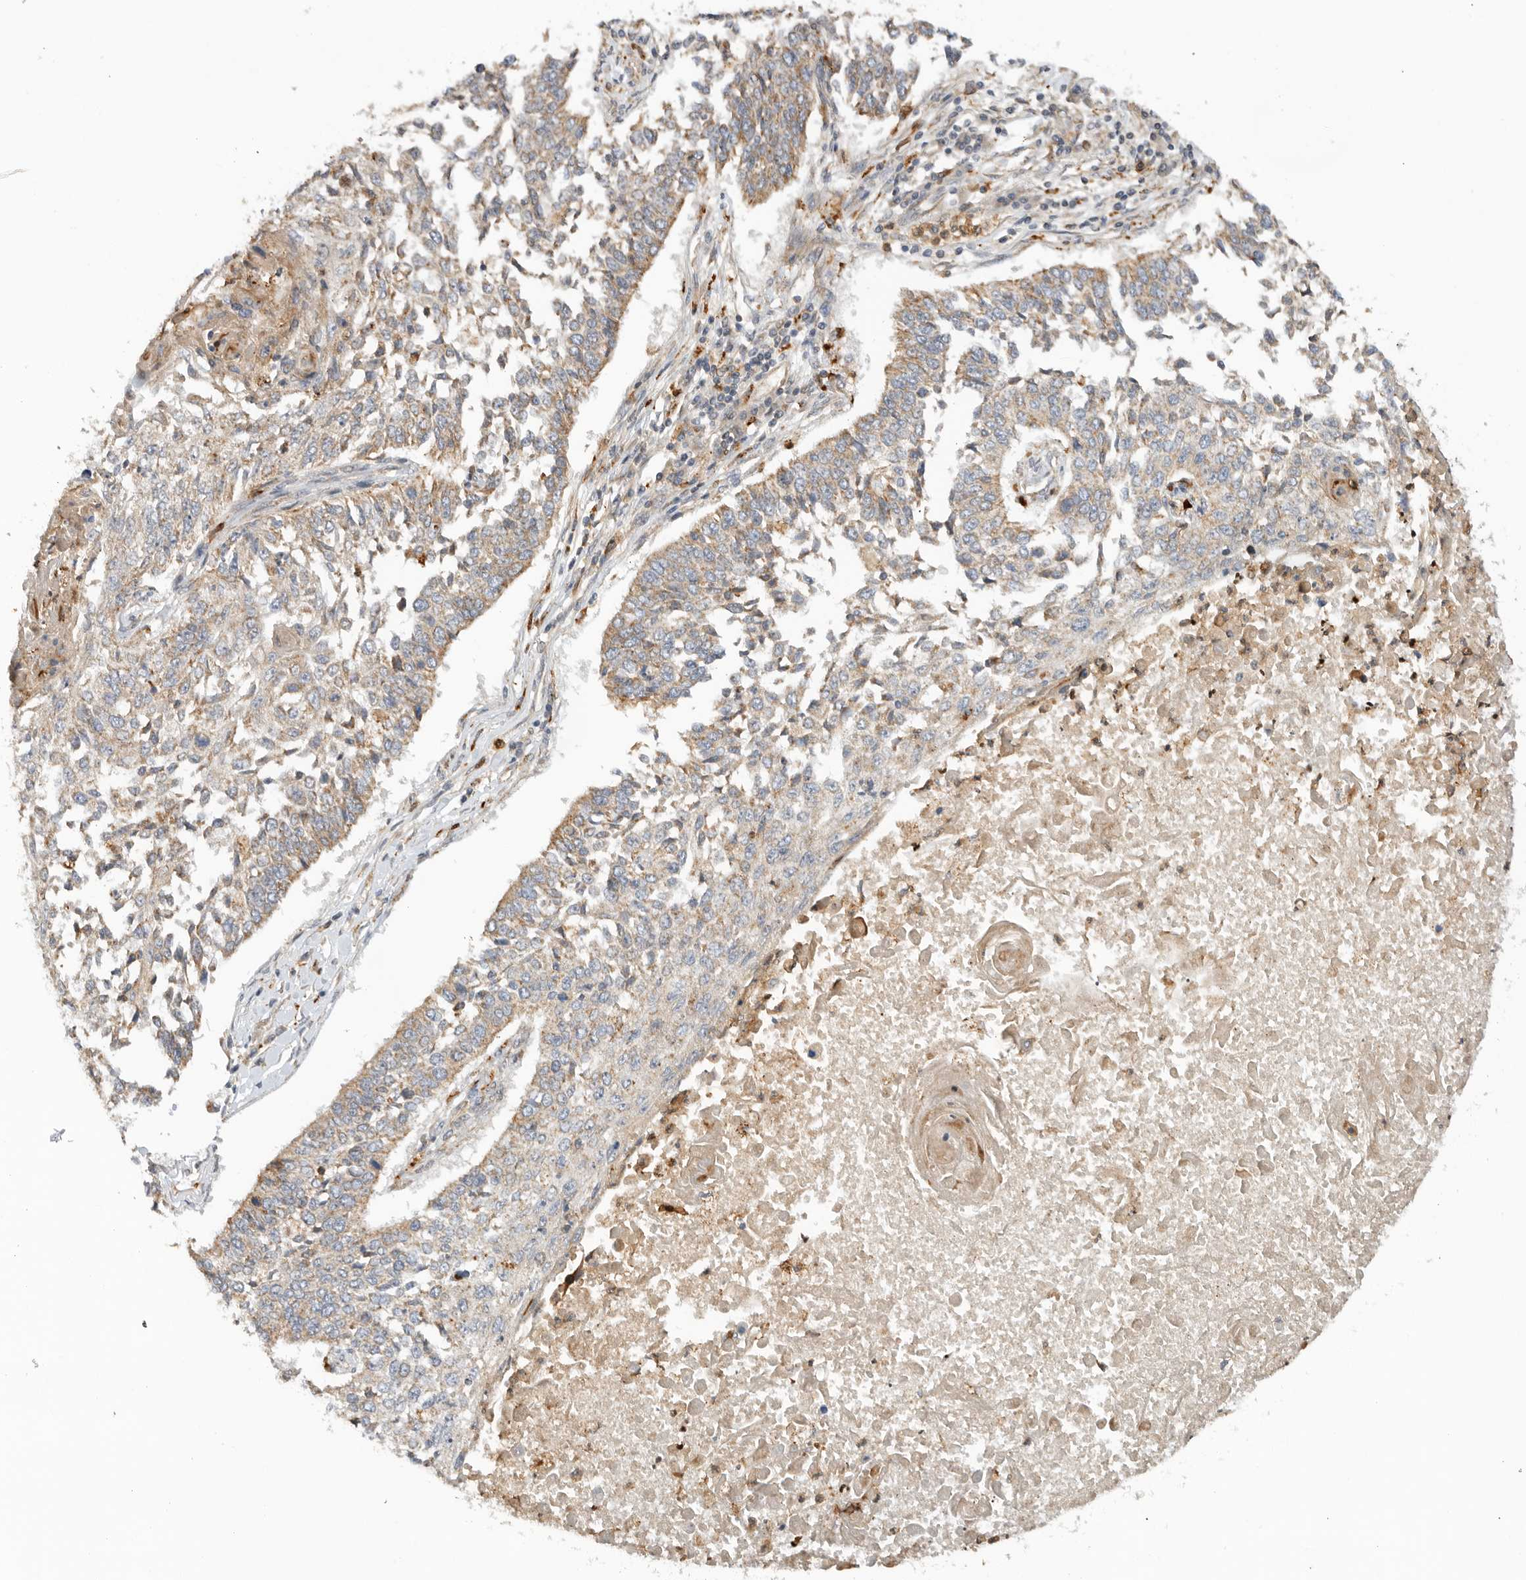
{"staining": {"intensity": "weak", "quantity": ">75%", "location": "cytoplasmic/membranous"}, "tissue": "lung cancer", "cell_type": "Tumor cells", "image_type": "cancer", "snomed": [{"axis": "morphology", "description": "Normal tissue, NOS"}, {"axis": "morphology", "description": "Squamous cell carcinoma, NOS"}, {"axis": "topography", "description": "Cartilage tissue"}, {"axis": "topography", "description": "Bronchus"}, {"axis": "topography", "description": "Lung"}, {"axis": "topography", "description": "Peripheral nerve tissue"}], "caption": "IHC staining of lung cancer (squamous cell carcinoma), which exhibits low levels of weak cytoplasmic/membranous expression in about >75% of tumor cells indicating weak cytoplasmic/membranous protein expression. The staining was performed using DAB (brown) for protein detection and nuclei were counterstained in hematoxylin (blue).", "gene": "GNE", "patient": {"sex": "female", "age": 49}}